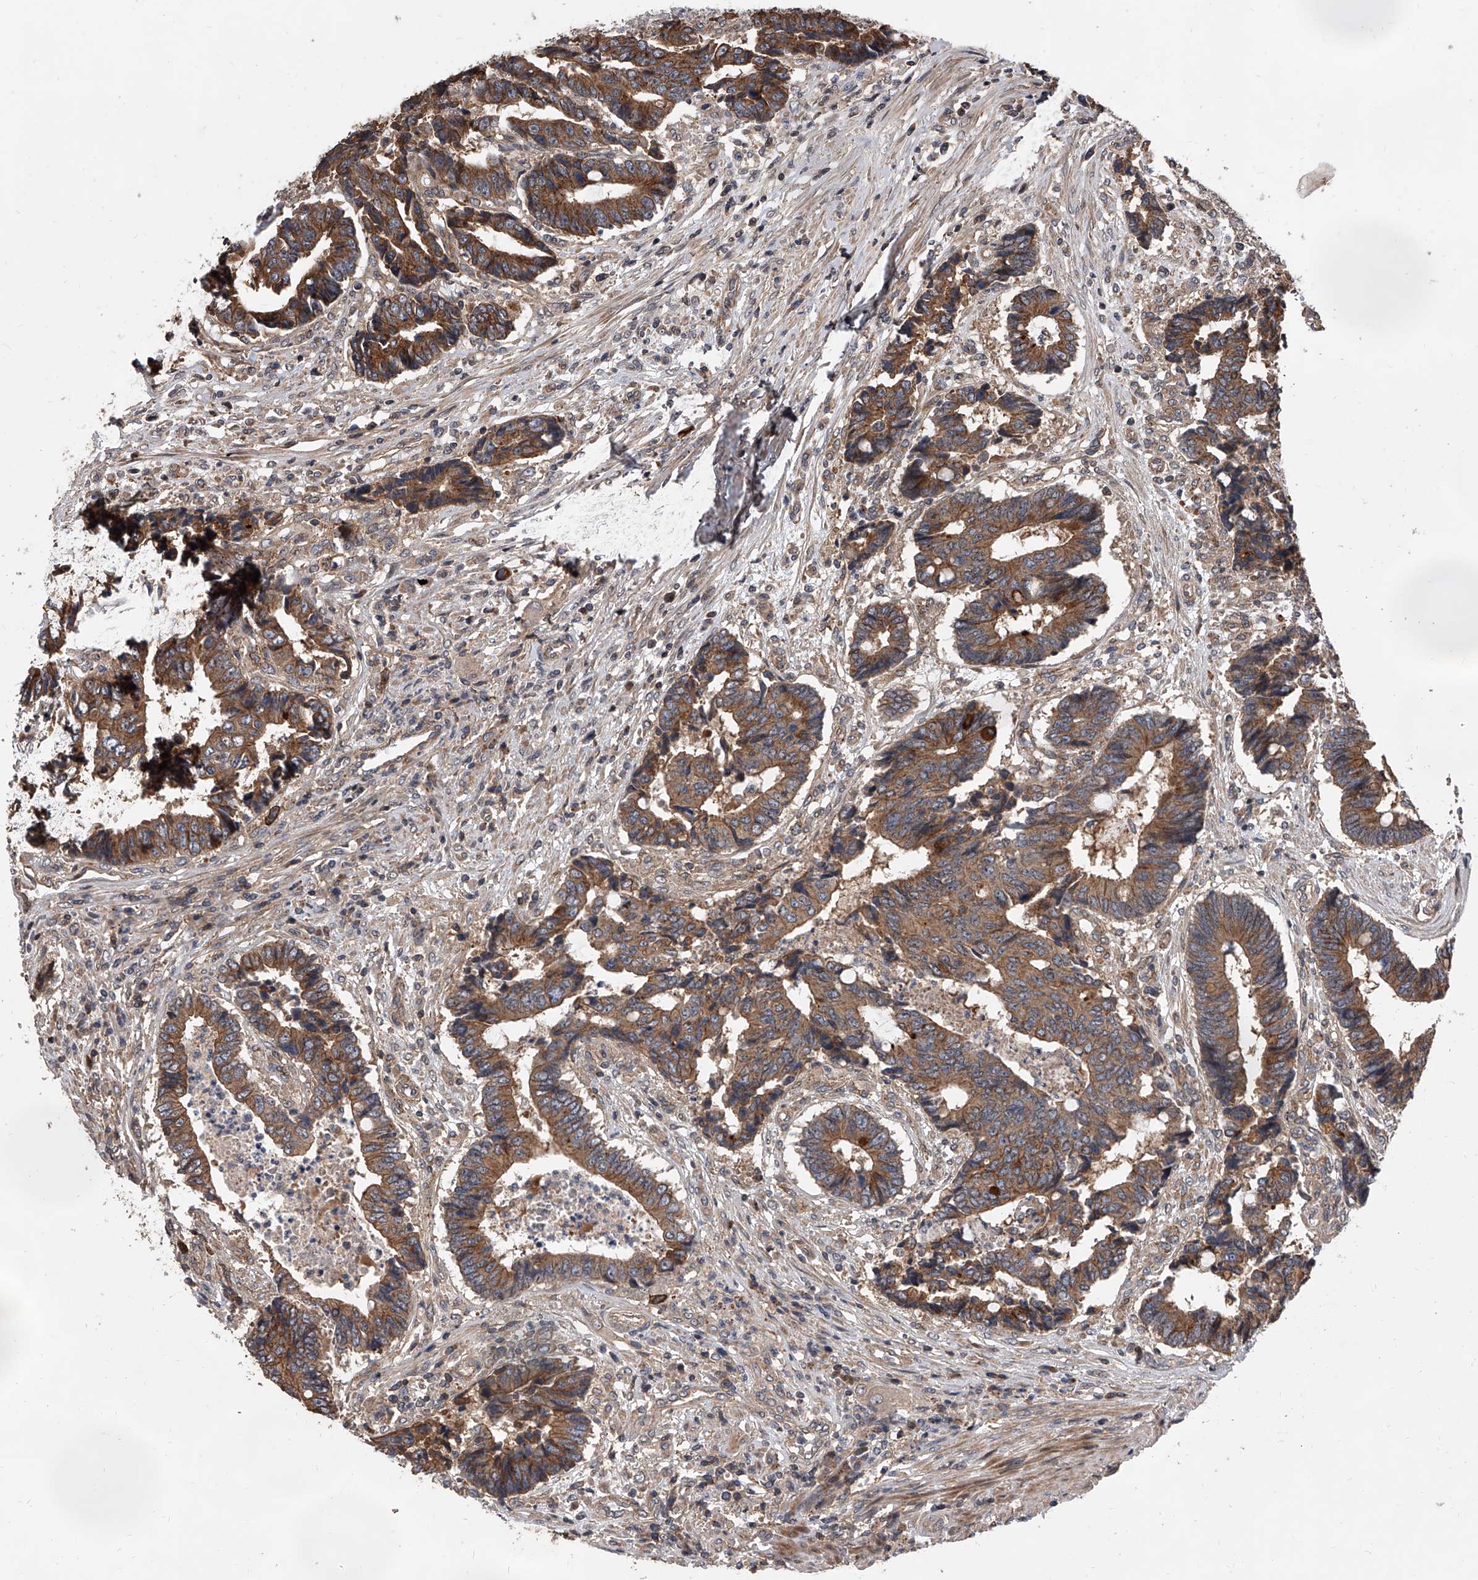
{"staining": {"intensity": "moderate", "quantity": ">75%", "location": "cytoplasmic/membranous"}, "tissue": "colorectal cancer", "cell_type": "Tumor cells", "image_type": "cancer", "snomed": [{"axis": "morphology", "description": "Adenocarcinoma, NOS"}, {"axis": "topography", "description": "Rectum"}], "caption": "Colorectal cancer (adenocarcinoma) stained with a protein marker reveals moderate staining in tumor cells.", "gene": "USP47", "patient": {"sex": "male", "age": 84}}